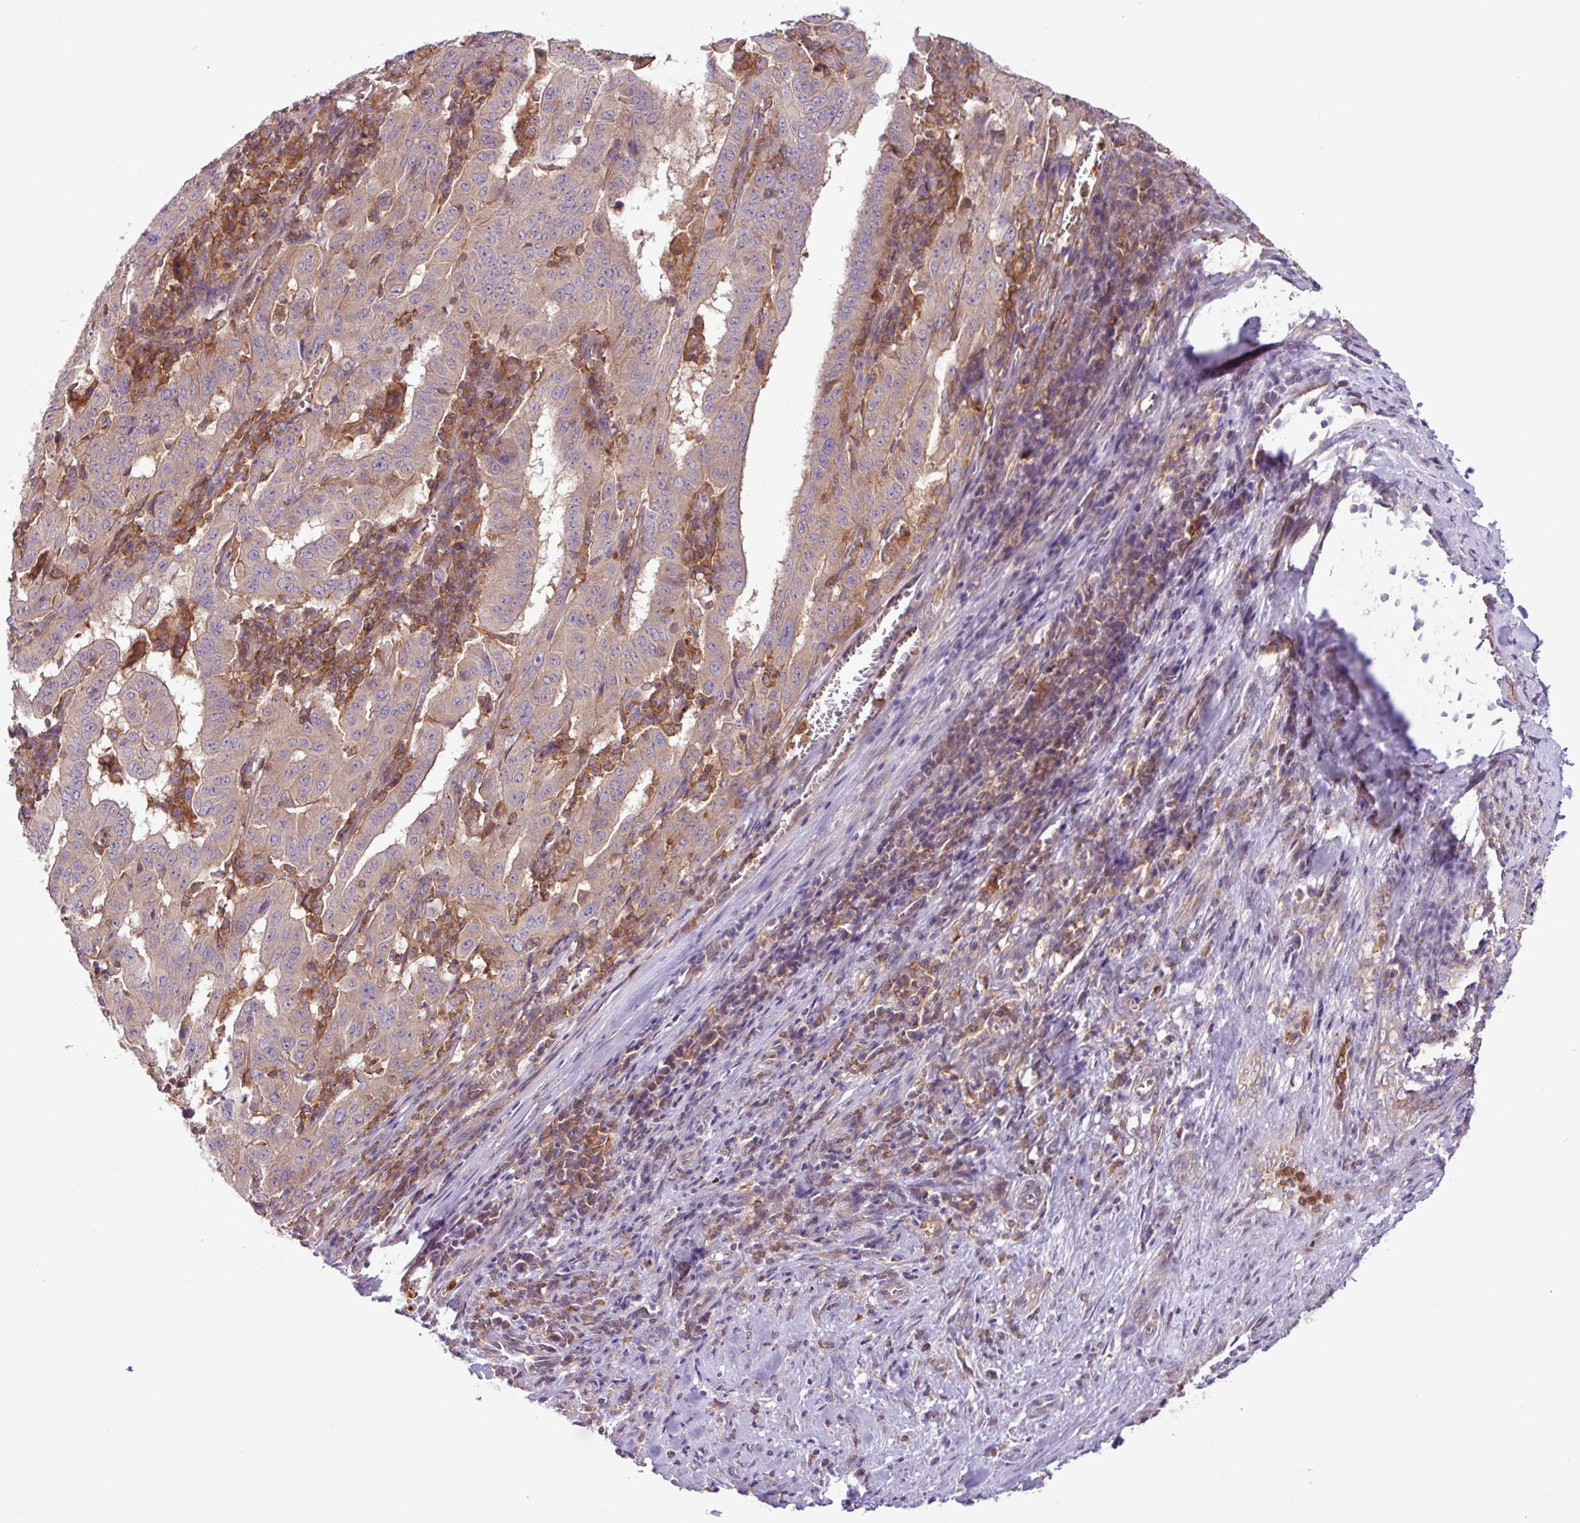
{"staining": {"intensity": "weak", "quantity": "<25%", "location": "cytoplasmic/membranous"}, "tissue": "pancreatic cancer", "cell_type": "Tumor cells", "image_type": "cancer", "snomed": [{"axis": "morphology", "description": "Adenocarcinoma, NOS"}, {"axis": "topography", "description": "Pancreas"}], "caption": "A histopathology image of human pancreatic adenocarcinoma is negative for staining in tumor cells.", "gene": "ACTR3", "patient": {"sex": "male", "age": 63}}